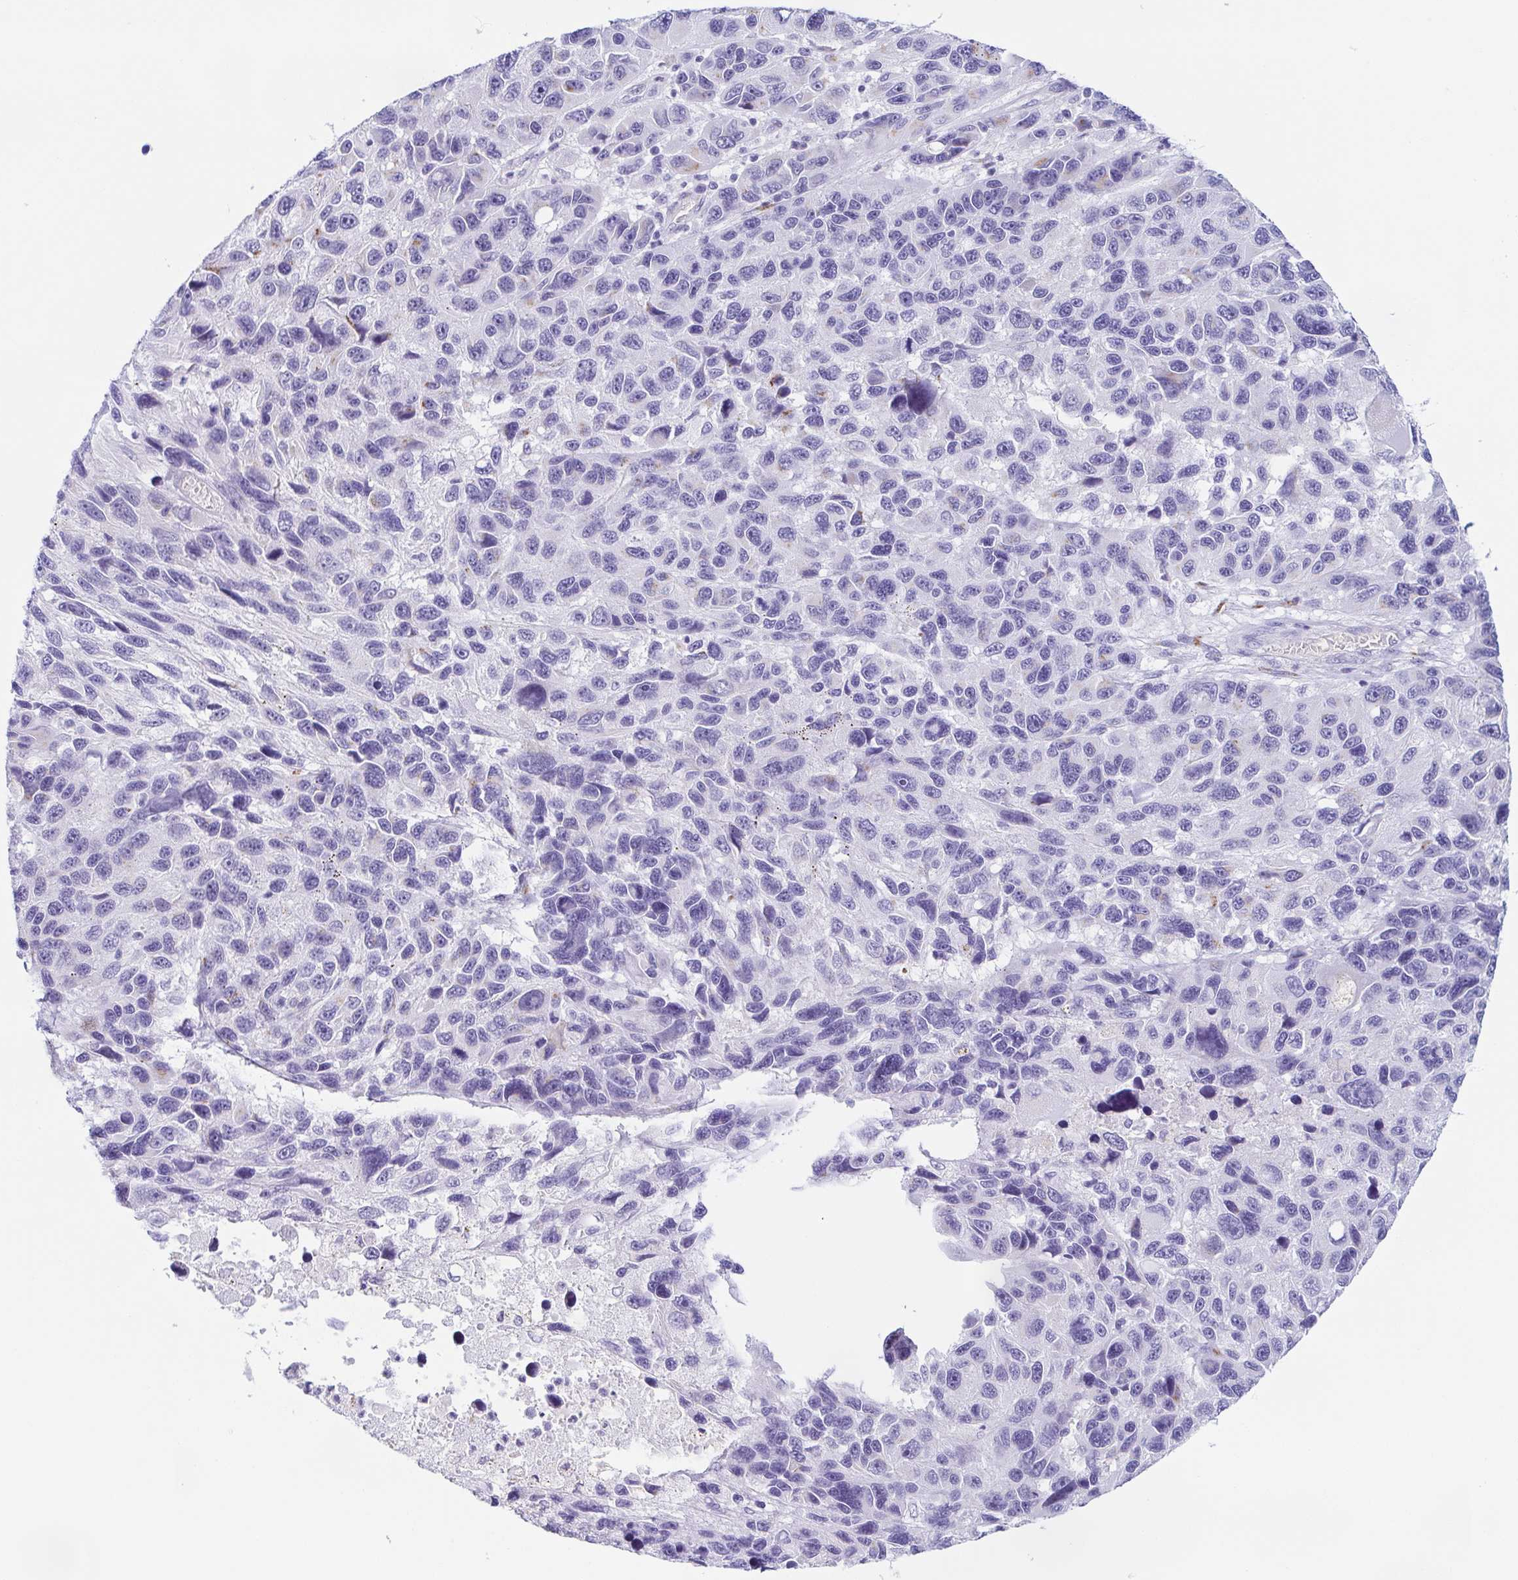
{"staining": {"intensity": "negative", "quantity": "none", "location": "none"}, "tissue": "melanoma", "cell_type": "Tumor cells", "image_type": "cancer", "snomed": [{"axis": "morphology", "description": "Malignant melanoma, NOS"}, {"axis": "topography", "description": "Skin"}], "caption": "There is no significant expression in tumor cells of malignant melanoma.", "gene": "LDLRAD1", "patient": {"sex": "male", "age": 53}}